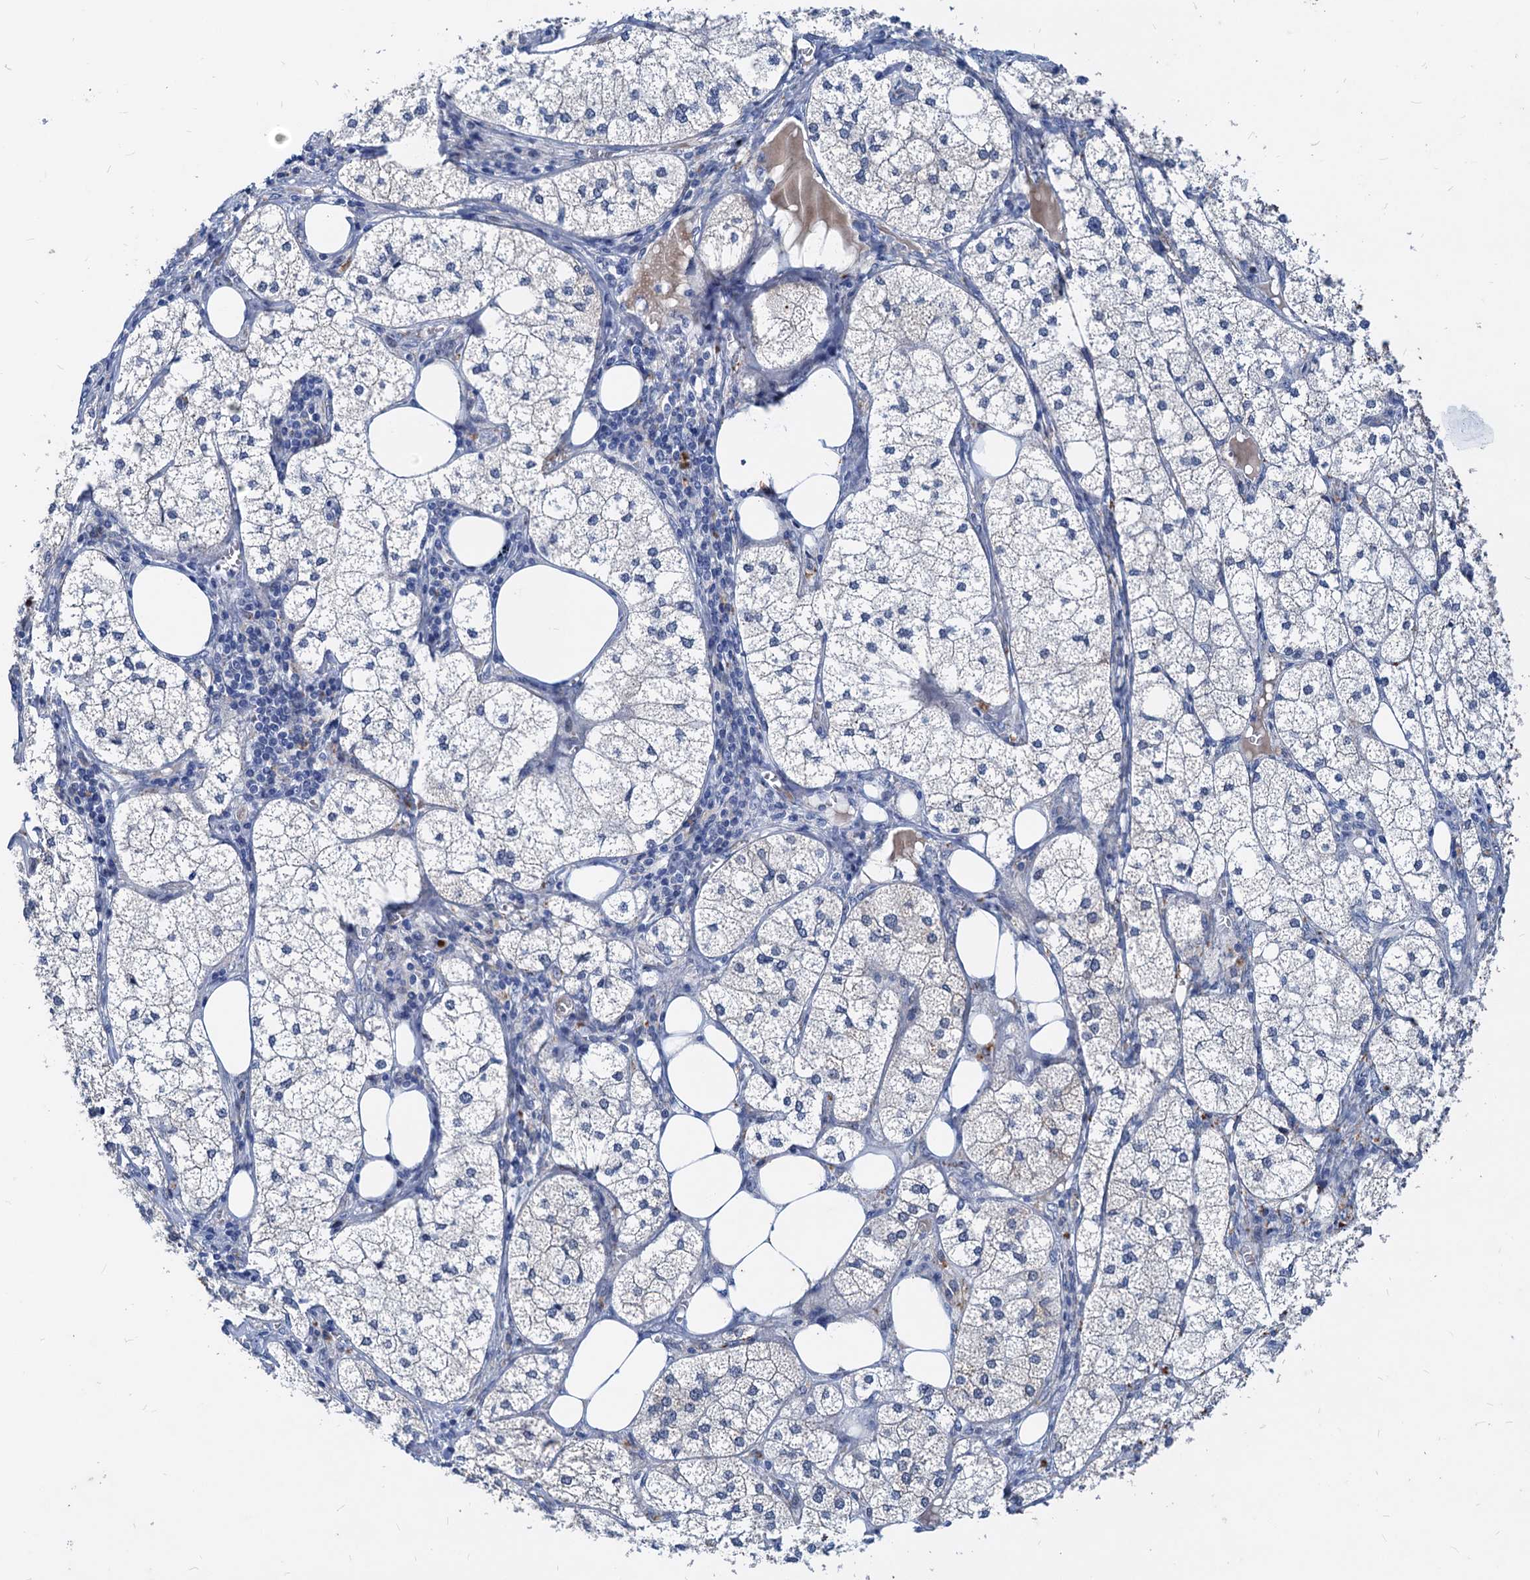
{"staining": {"intensity": "weak", "quantity": "<25%", "location": "cytoplasmic/membranous"}, "tissue": "adrenal gland", "cell_type": "Glandular cells", "image_type": "normal", "snomed": [{"axis": "morphology", "description": "Normal tissue, NOS"}, {"axis": "topography", "description": "Adrenal gland"}], "caption": "Glandular cells show no significant protein expression in unremarkable adrenal gland. Nuclei are stained in blue.", "gene": "HSF2", "patient": {"sex": "female", "age": 61}}